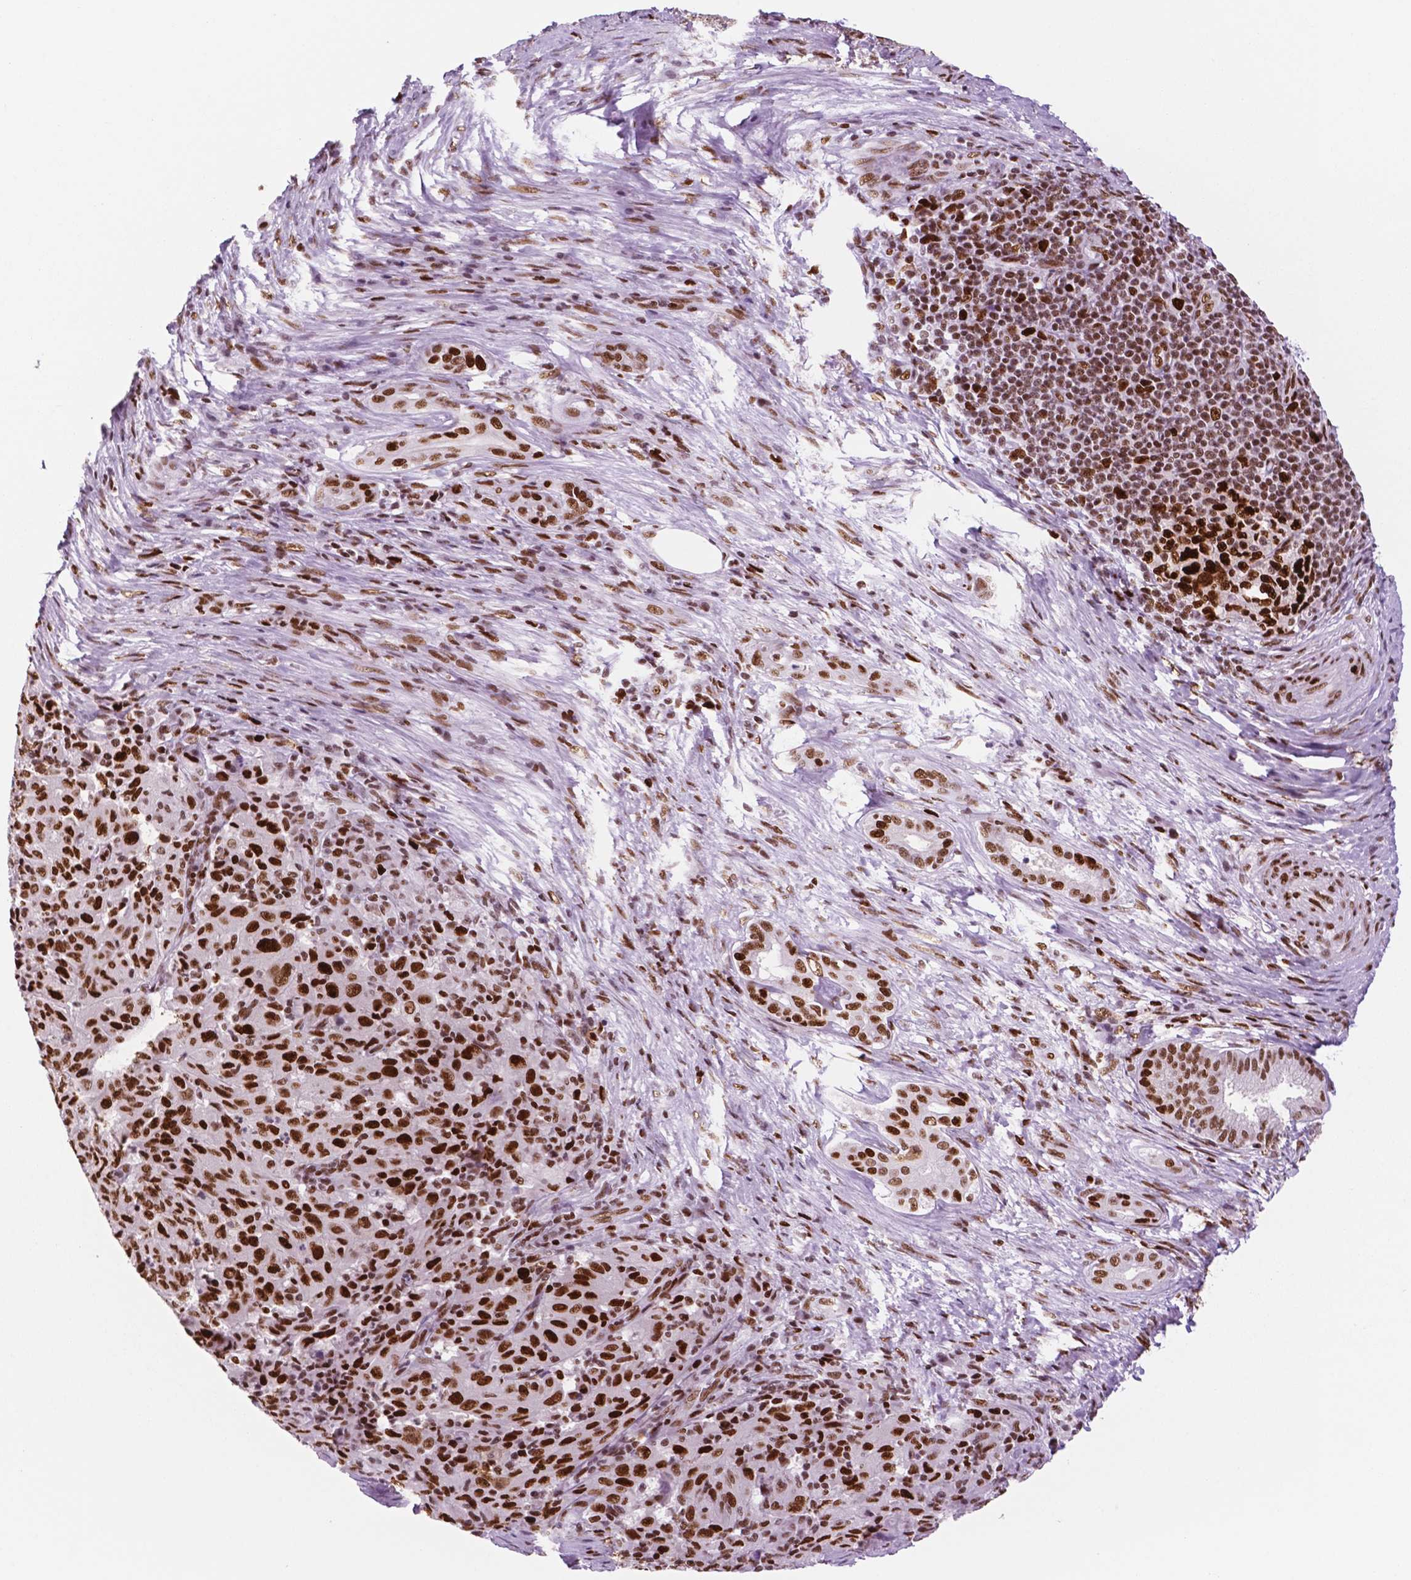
{"staining": {"intensity": "strong", "quantity": ">75%", "location": "nuclear"}, "tissue": "pancreatic cancer", "cell_type": "Tumor cells", "image_type": "cancer", "snomed": [{"axis": "morphology", "description": "Adenocarcinoma, NOS"}, {"axis": "topography", "description": "Pancreas"}], "caption": "Pancreatic cancer stained for a protein (brown) reveals strong nuclear positive staining in about >75% of tumor cells.", "gene": "MSH6", "patient": {"sex": "male", "age": 63}}